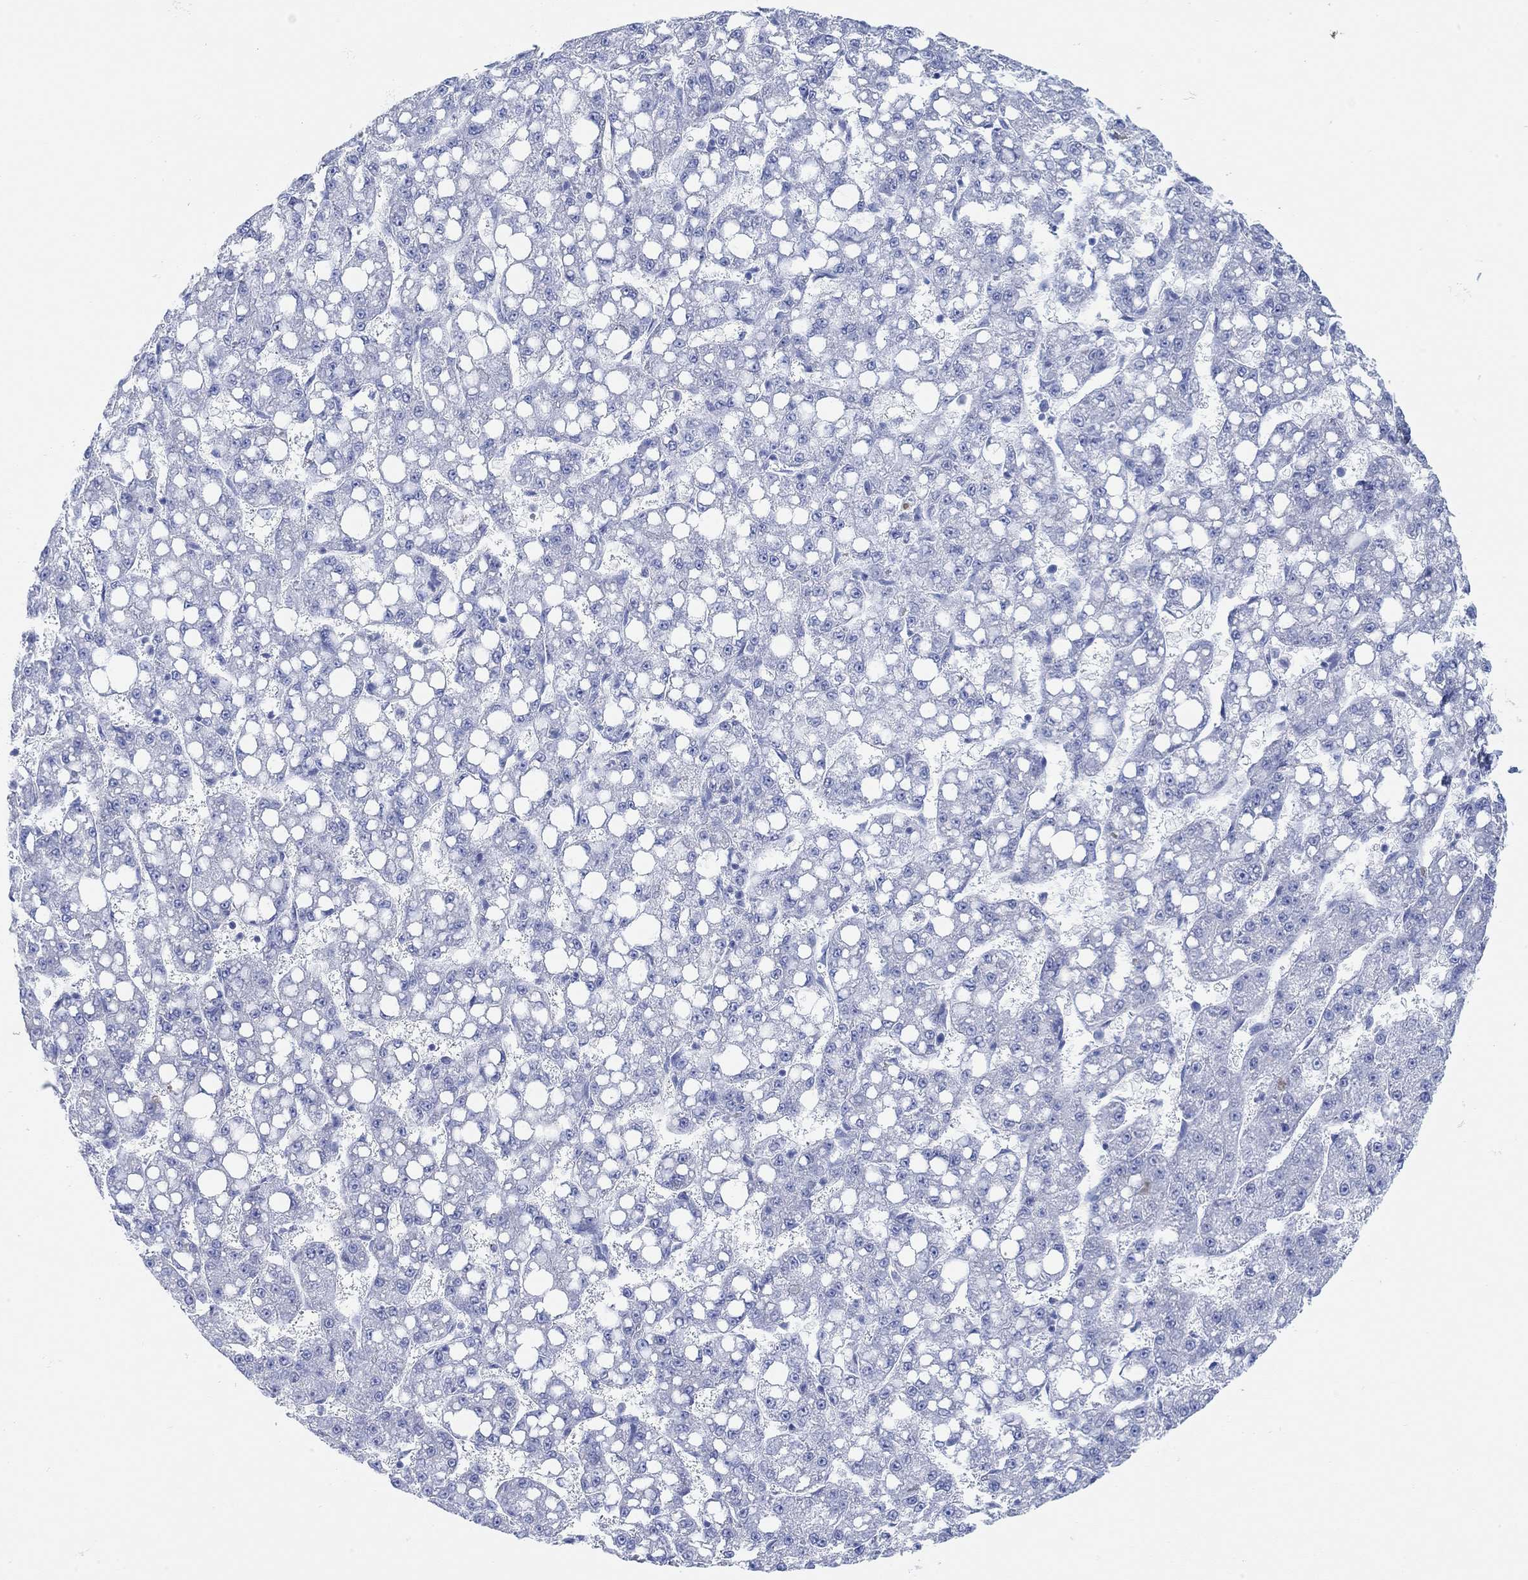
{"staining": {"intensity": "negative", "quantity": "none", "location": "none"}, "tissue": "liver cancer", "cell_type": "Tumor cells", "image_type": "cancer", "snomed": [{"axis": "morphology", "description": "Carcinoma, Hepatocellular, NOS"}, {"axis": "topography", "description": "Liver"}], "caption": "Human liver cancer stained for a protein using immunohistochemistry reveals no staining in tumor cells.", "gene": "AK8", "patient": {"sex": "female", "age": 65}}